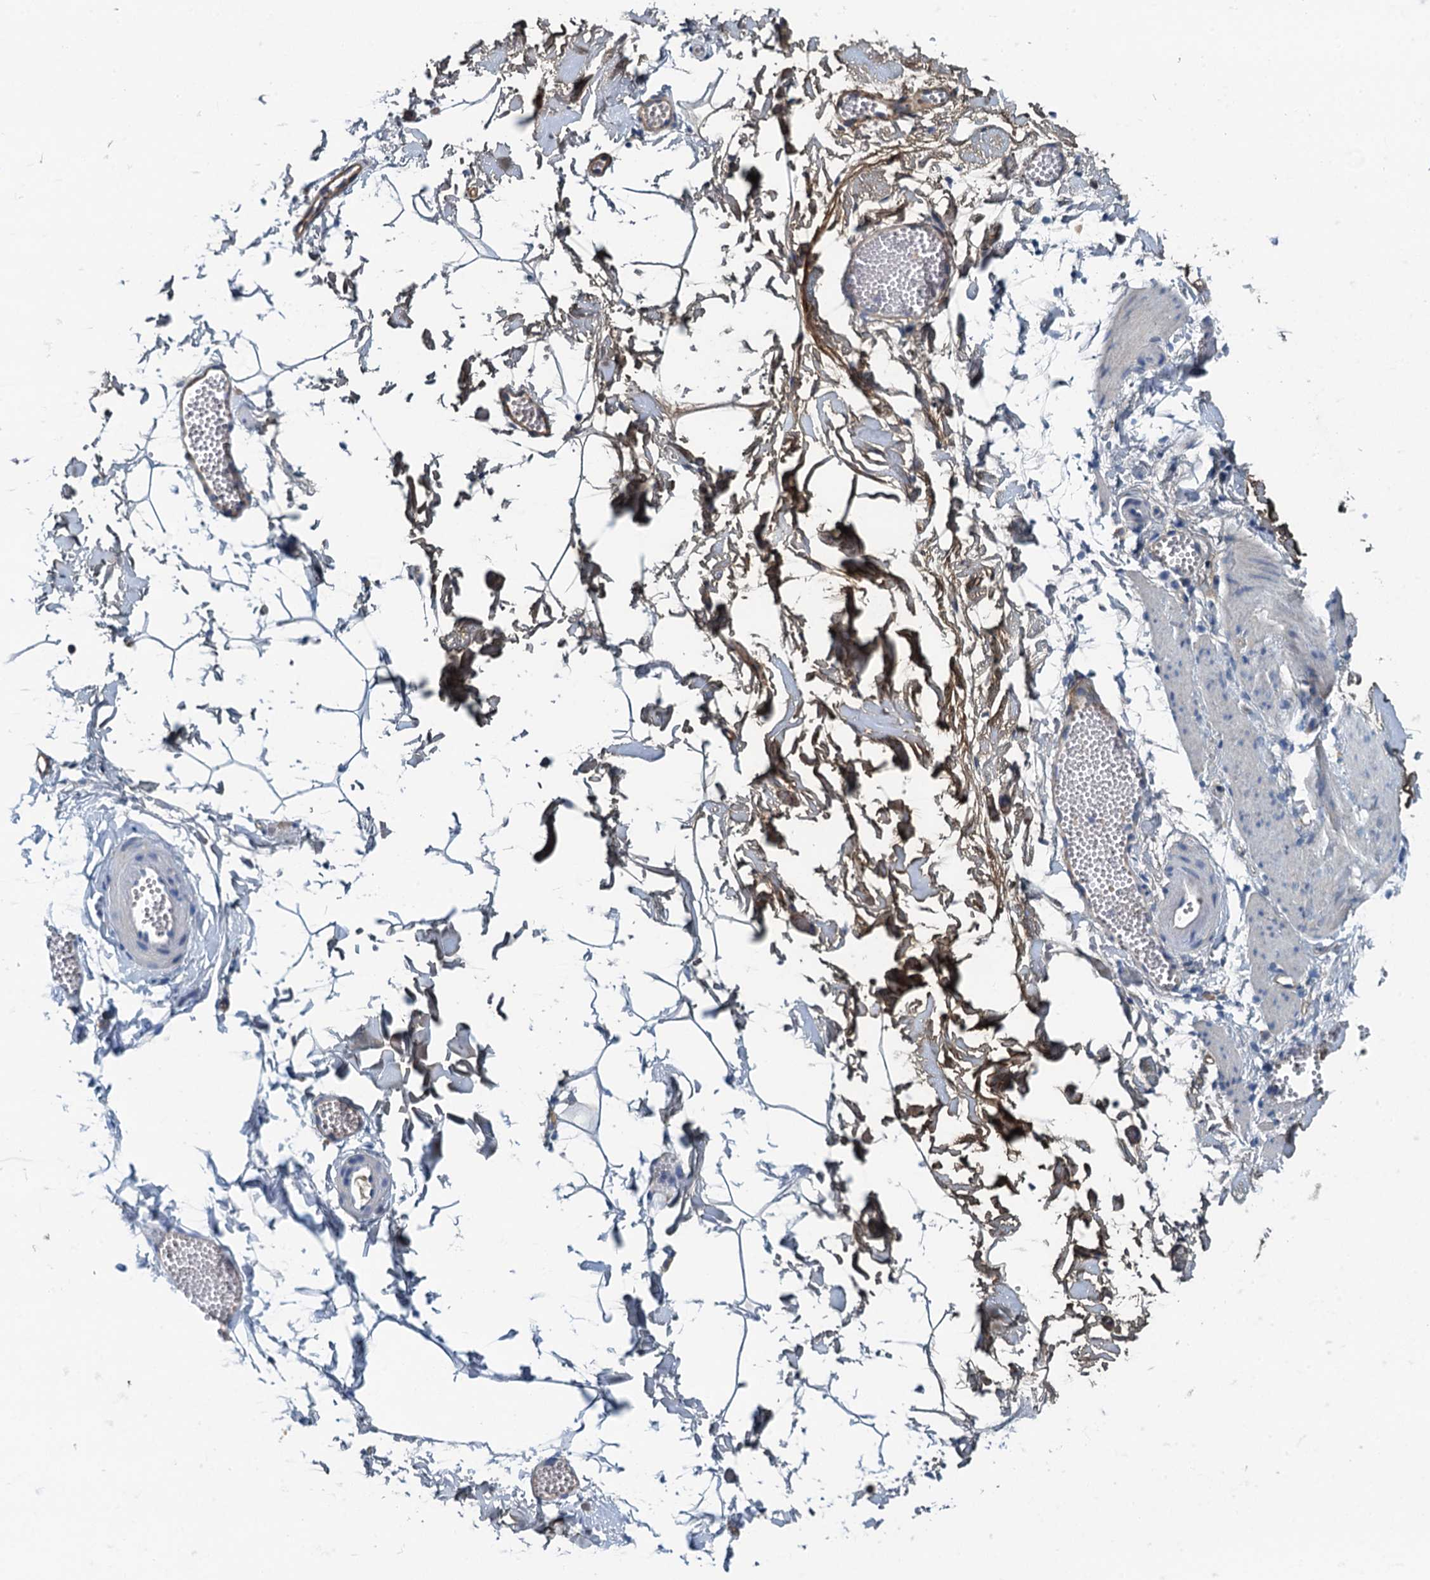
{"staining": {"intensity": "negative", "quantity": "none", "location": "none"}, "tissue": "adipose tissue", "cell_type": "Adipocytes", "image_type": "normal", "snomed": [{"axis": "morphology", "description": "Normal tissue, NOS"}, {"axis": "topography", "description": "Gallbladder"}, {"axis": "topography", "description": "Peripheral nerve tissue"}], "caption": "An immunohistochemistry (IHC) photomicrograph of normal adipose tissue is shown. There is no staining in adipocytes of adipose tissue.", "gene": "THAP10", "patient": {"sex": "male", "age": 38}}